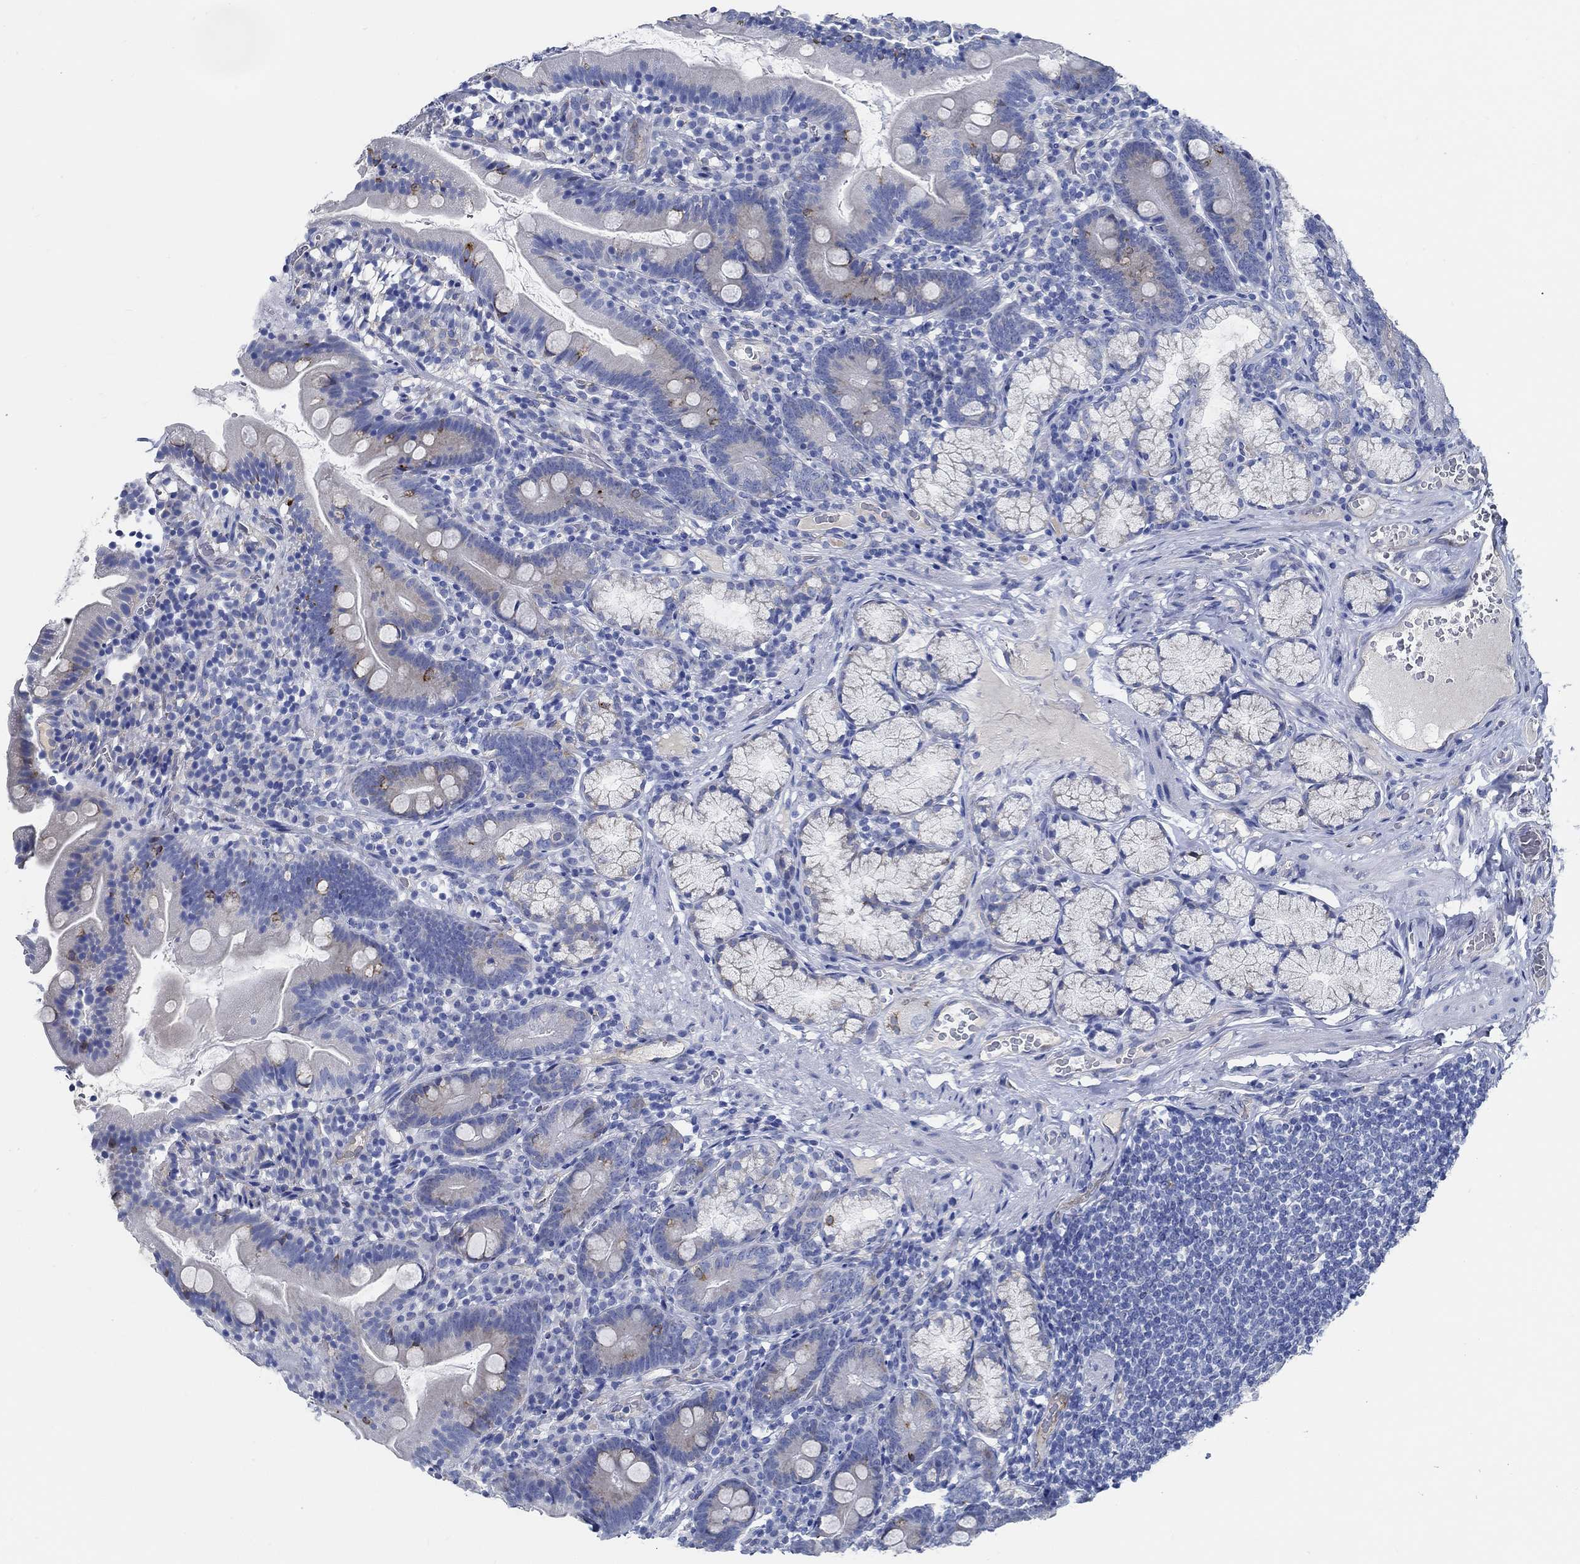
{"staining": {"intensity": "strong", "quantity": "<25%", "location": "cytoplasmic/membranous"}, "tissue": "duodenum", "cell_type": "Glandular cells", "image_type": "normal", "snomed": [{"axis": "morphology", "description": "Normal tissue, NOS"}, {"axis": "topography", "description": "Duodenum"}], "caption": "Human duodenum stained with a brown dye shows strong cytoplasmic/membranous positive positivity in about <25% of glandular cells.", "gene": "HECW2", "patient": {"sex": "female", "age": 67}}